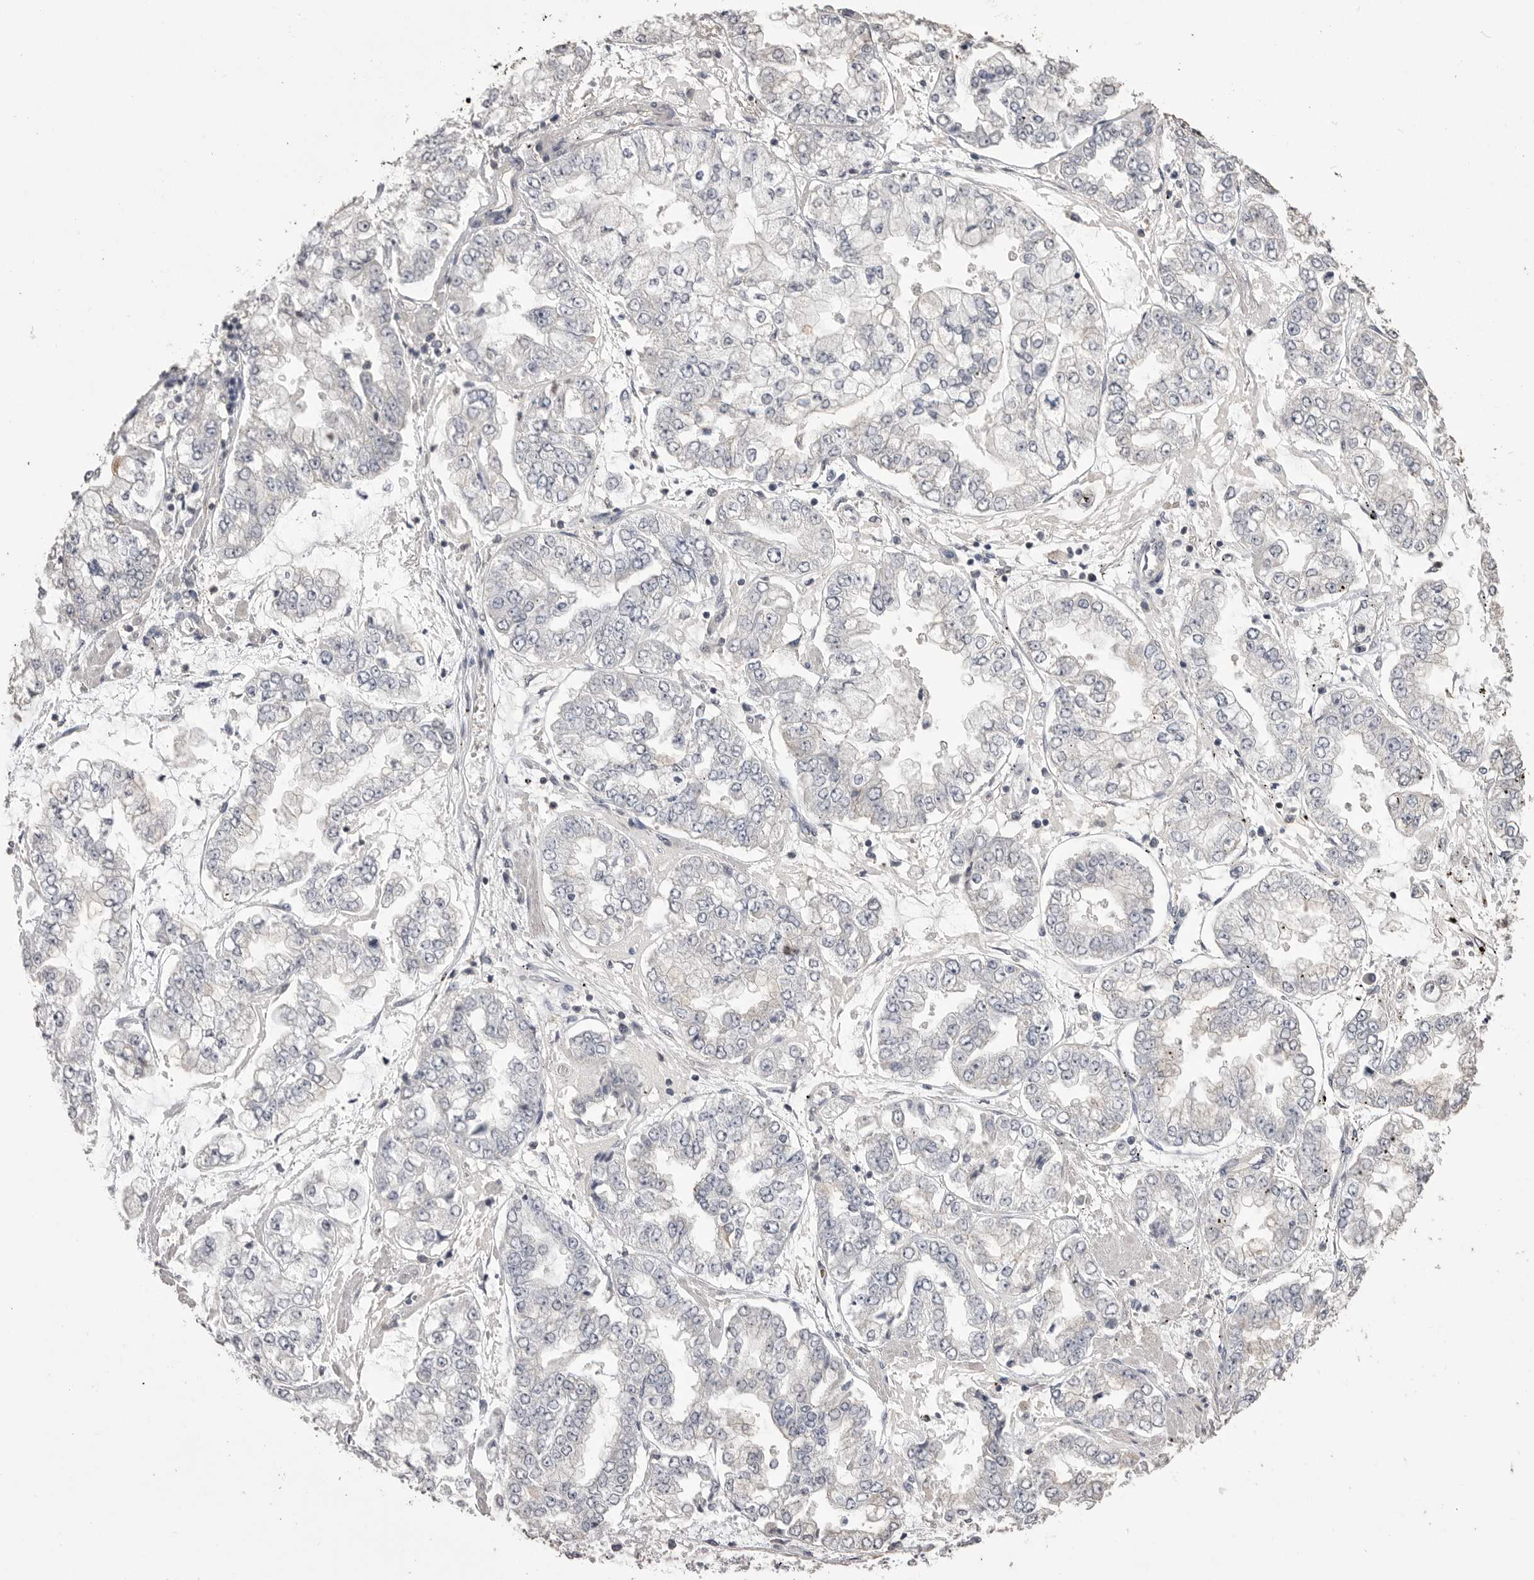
{"staining": {"intensity": "negative", "quantity": "none", "location": "none"}, "tissue": "stomach cancer", "cell_type": "Tumor cells", "image_type": "cancer", "snomed": [{"axis": "morphology", "description": "Adenocarcinoma, NOS"}, {"axis": "topography", "description": "Stomach"}], "caption": "Immunohistochemistry of human adenocarcinoma (stomach) shows no staining in tumor cells.", "gene": "MMP7", "patient": {"sex": "male", "age": 76}}